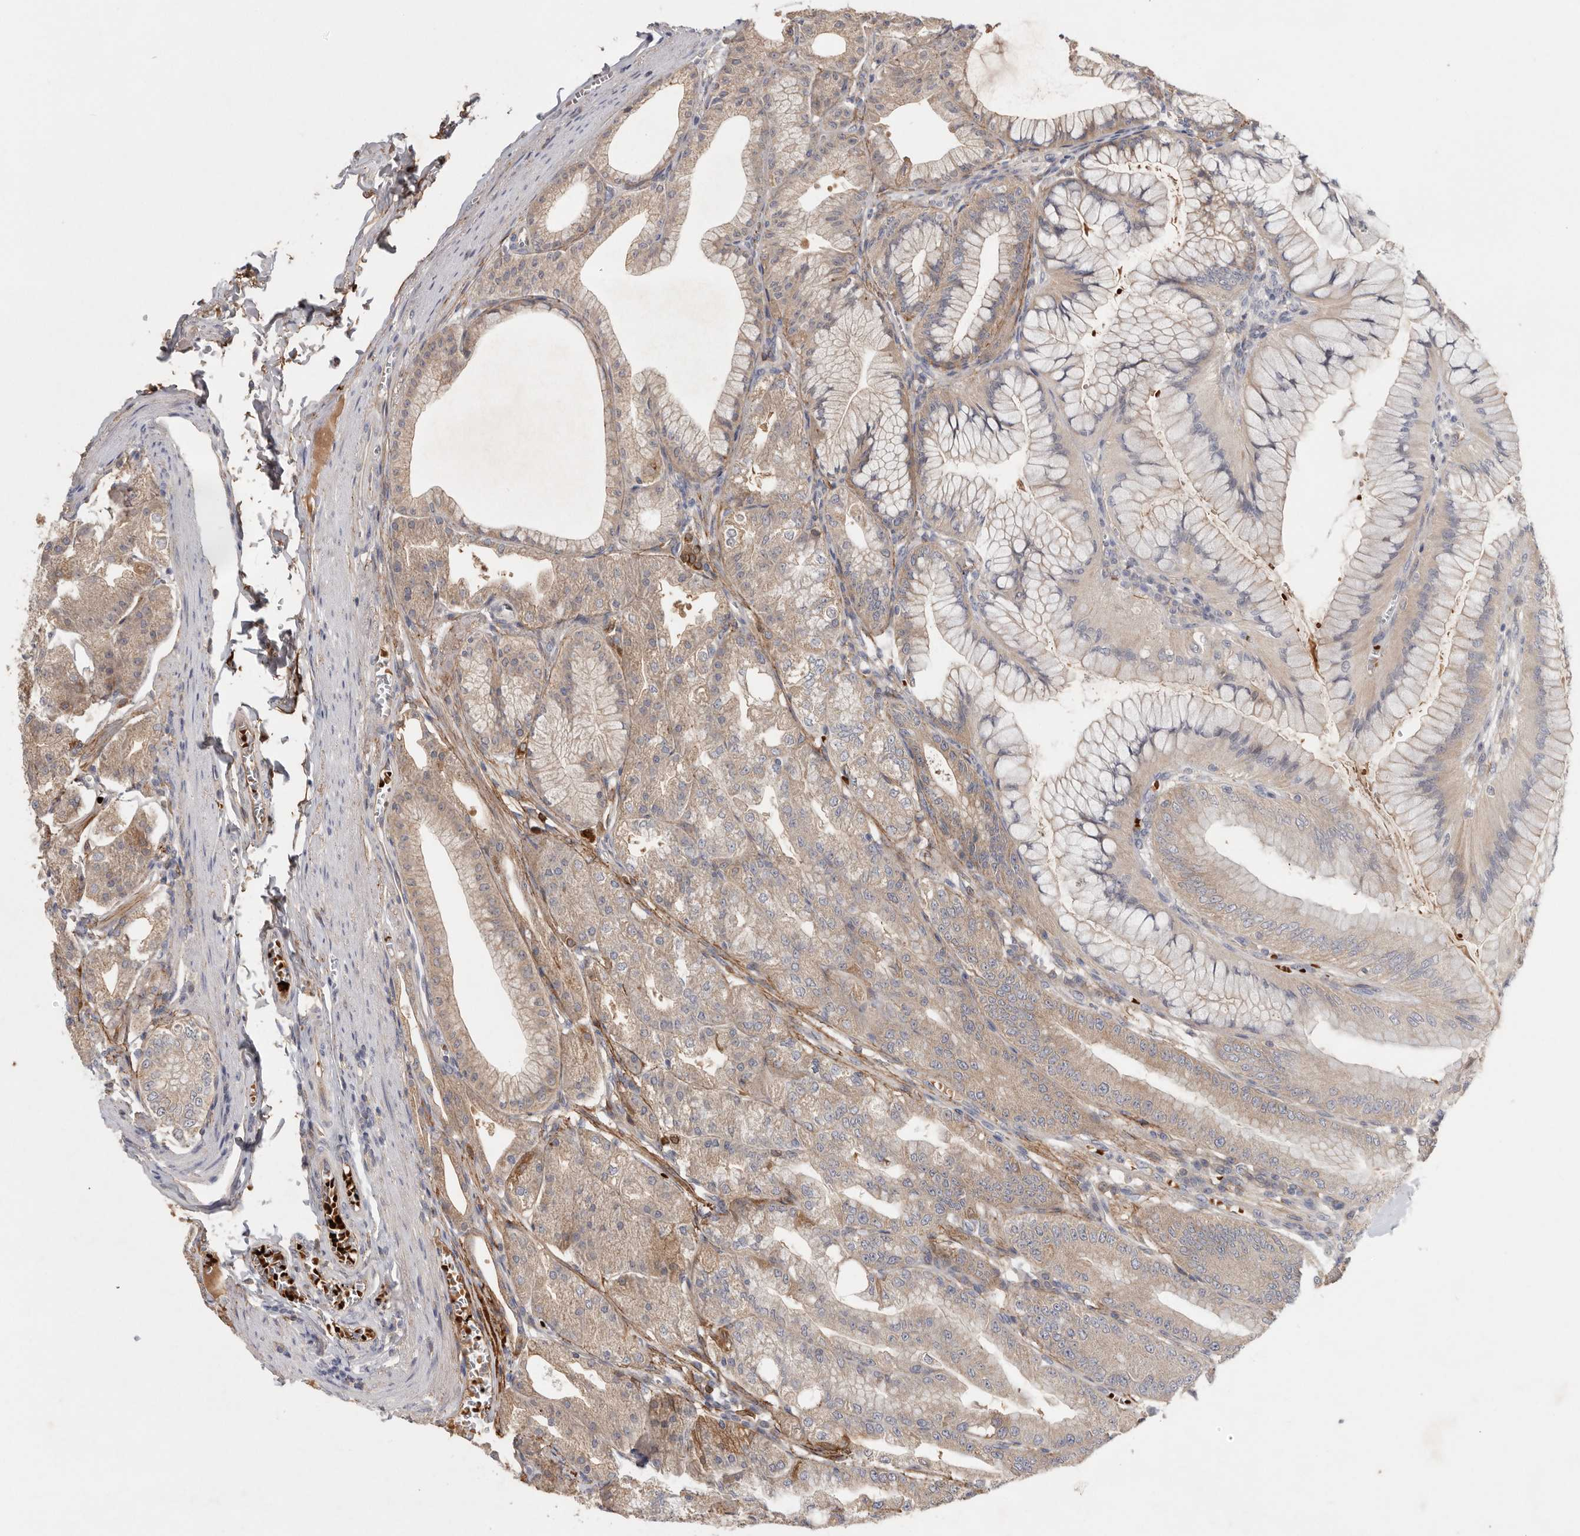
{"staining": {"intensity": "moderate", "quantity": "25%-75%", "location": "cytoplasmic/membranous"}, "tissue": "stomach", "cell_type": "Glandular cells", "image_type": "normal", "snomed": [{"axis": "morphology", "description": "Normal tissue, NOS"}, {"axis": "topography", "description": "Stomach, lower"}], "caption": "Unremarkable stomach was stained to show a protein in brown. There is medium levels of moderate cytoplasmic/membranous positivity in about 25%-75% of glandular cells. The protein is stained brown, and the nuclei are stained in blue (DAB (3,3'-diaminobenzidine) IHC with brightfield microscopy, high magnification).", "gene": "CFAP298", "patient": {"sex": "male", "age": 71}}